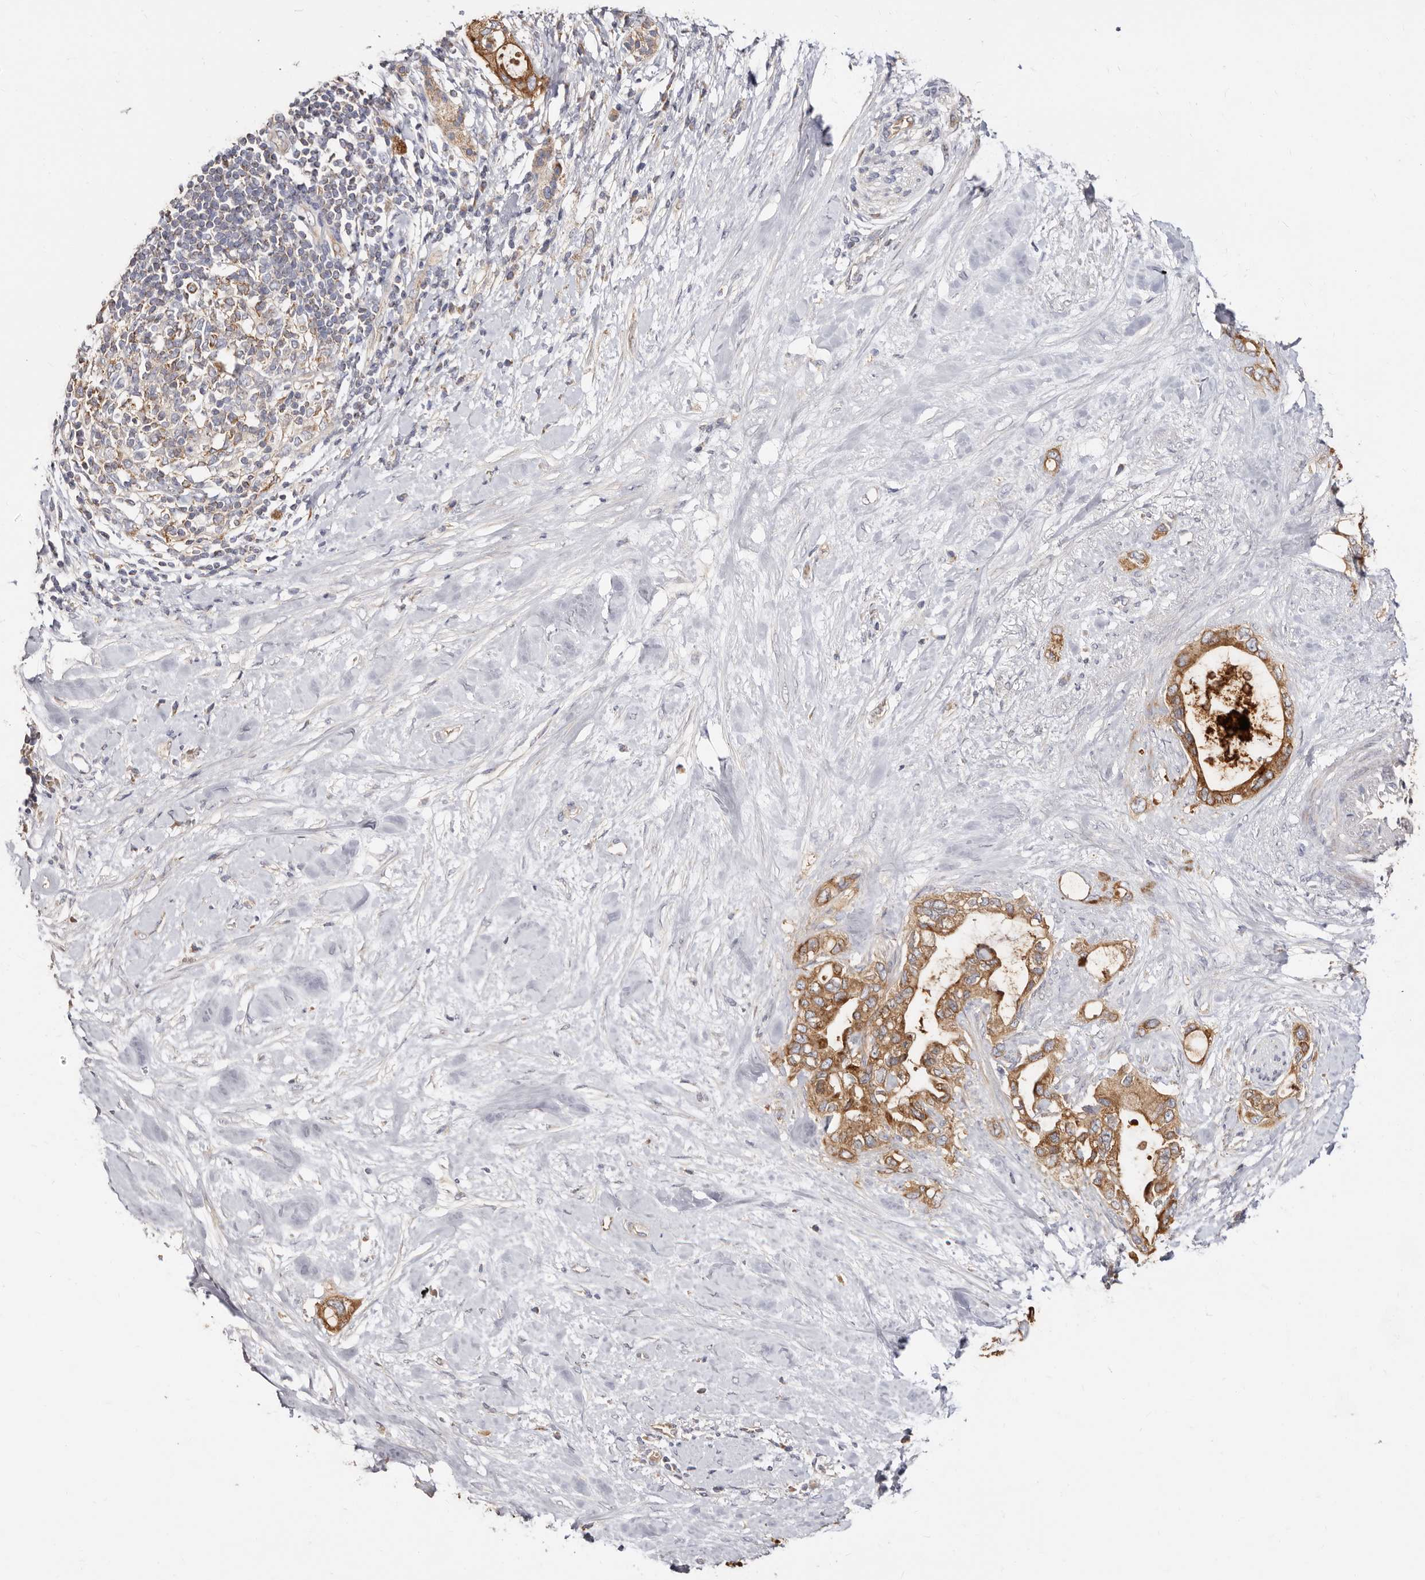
{"staining": {"intensity": "moderate", "quantity": ">75%", "location": "cytoplasmic/membranous"}, "tissue": "pancreatic cancer", "cell_type": "Tumor cells", "image_type": "cancer", "snomed": [{"axis": "morphology", "description": "Adenocarcinoma, NOS"}, {"axis": "topography", "description": "Pancreas"}], "caption": "Approximately >75% of tumor cells in adenocarcinoma (pancreatic) exhibit moderate cytoplasmic/membranous protein positivity as visualized by brown immunohistochemical staining.", "gene": "BAIAP2L1", "patient": {"sex": "female", "age": 56}}